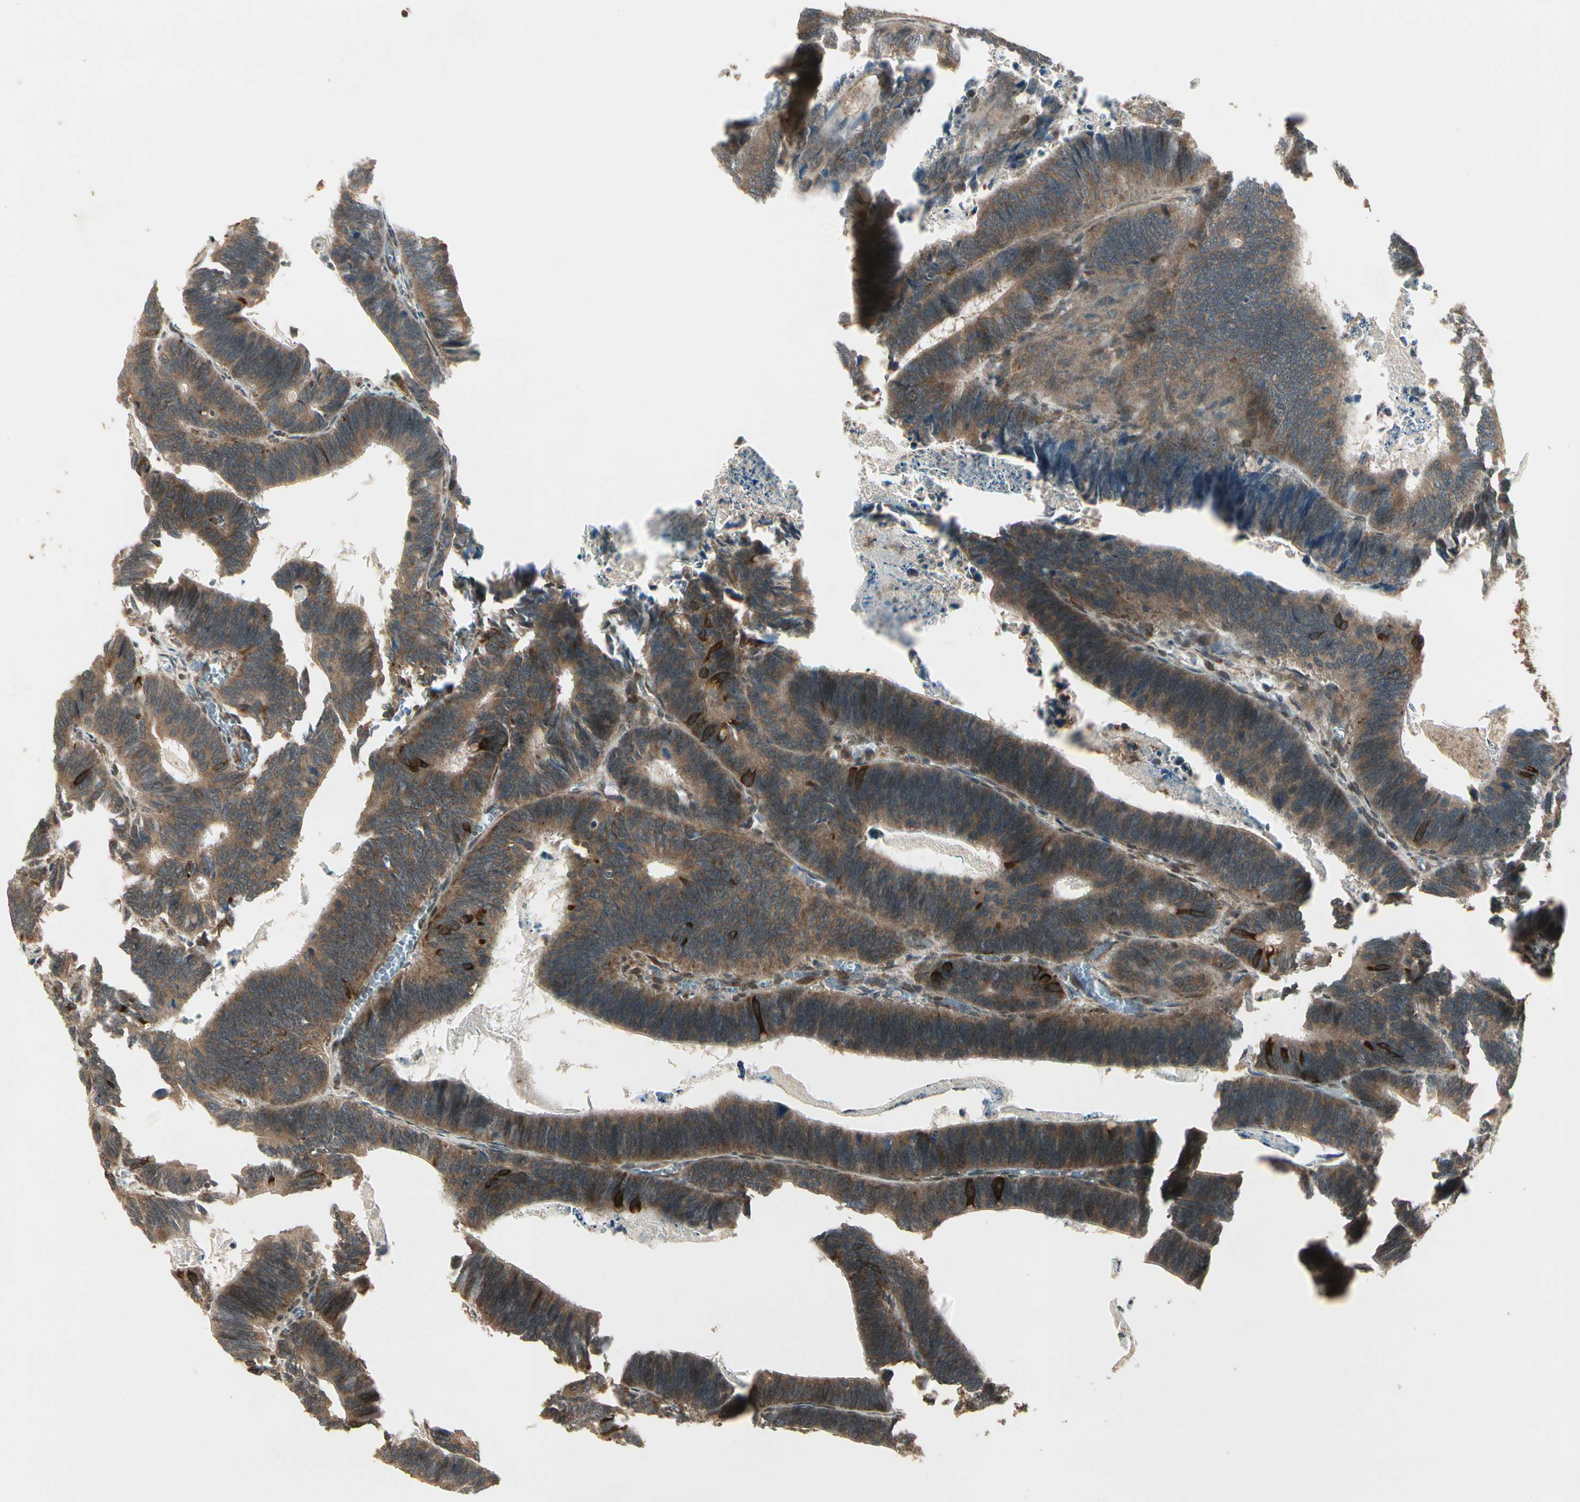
{"staining": {"intensity": "moderate", "quantity": "25%-75%", "location": "cytoplasmic/membranous"}, "tissue": "colorectal cancer", "cell_type": "Tumor cells", "image_type": "cancer", "snomed": [{"axis": "morphology", "description": "Adenocarcinoma, NOS"}, {"axis": "topography", "description": "Colon"}], "caption": "Immunohistochemistry of colorectal cancer displays medium levels of moderate cytoplasmic/membranous positivity in approximately 25%-75% of tumor cells.", "gene": "GLUL", "patient": {"sex": "male", "age": 72}}